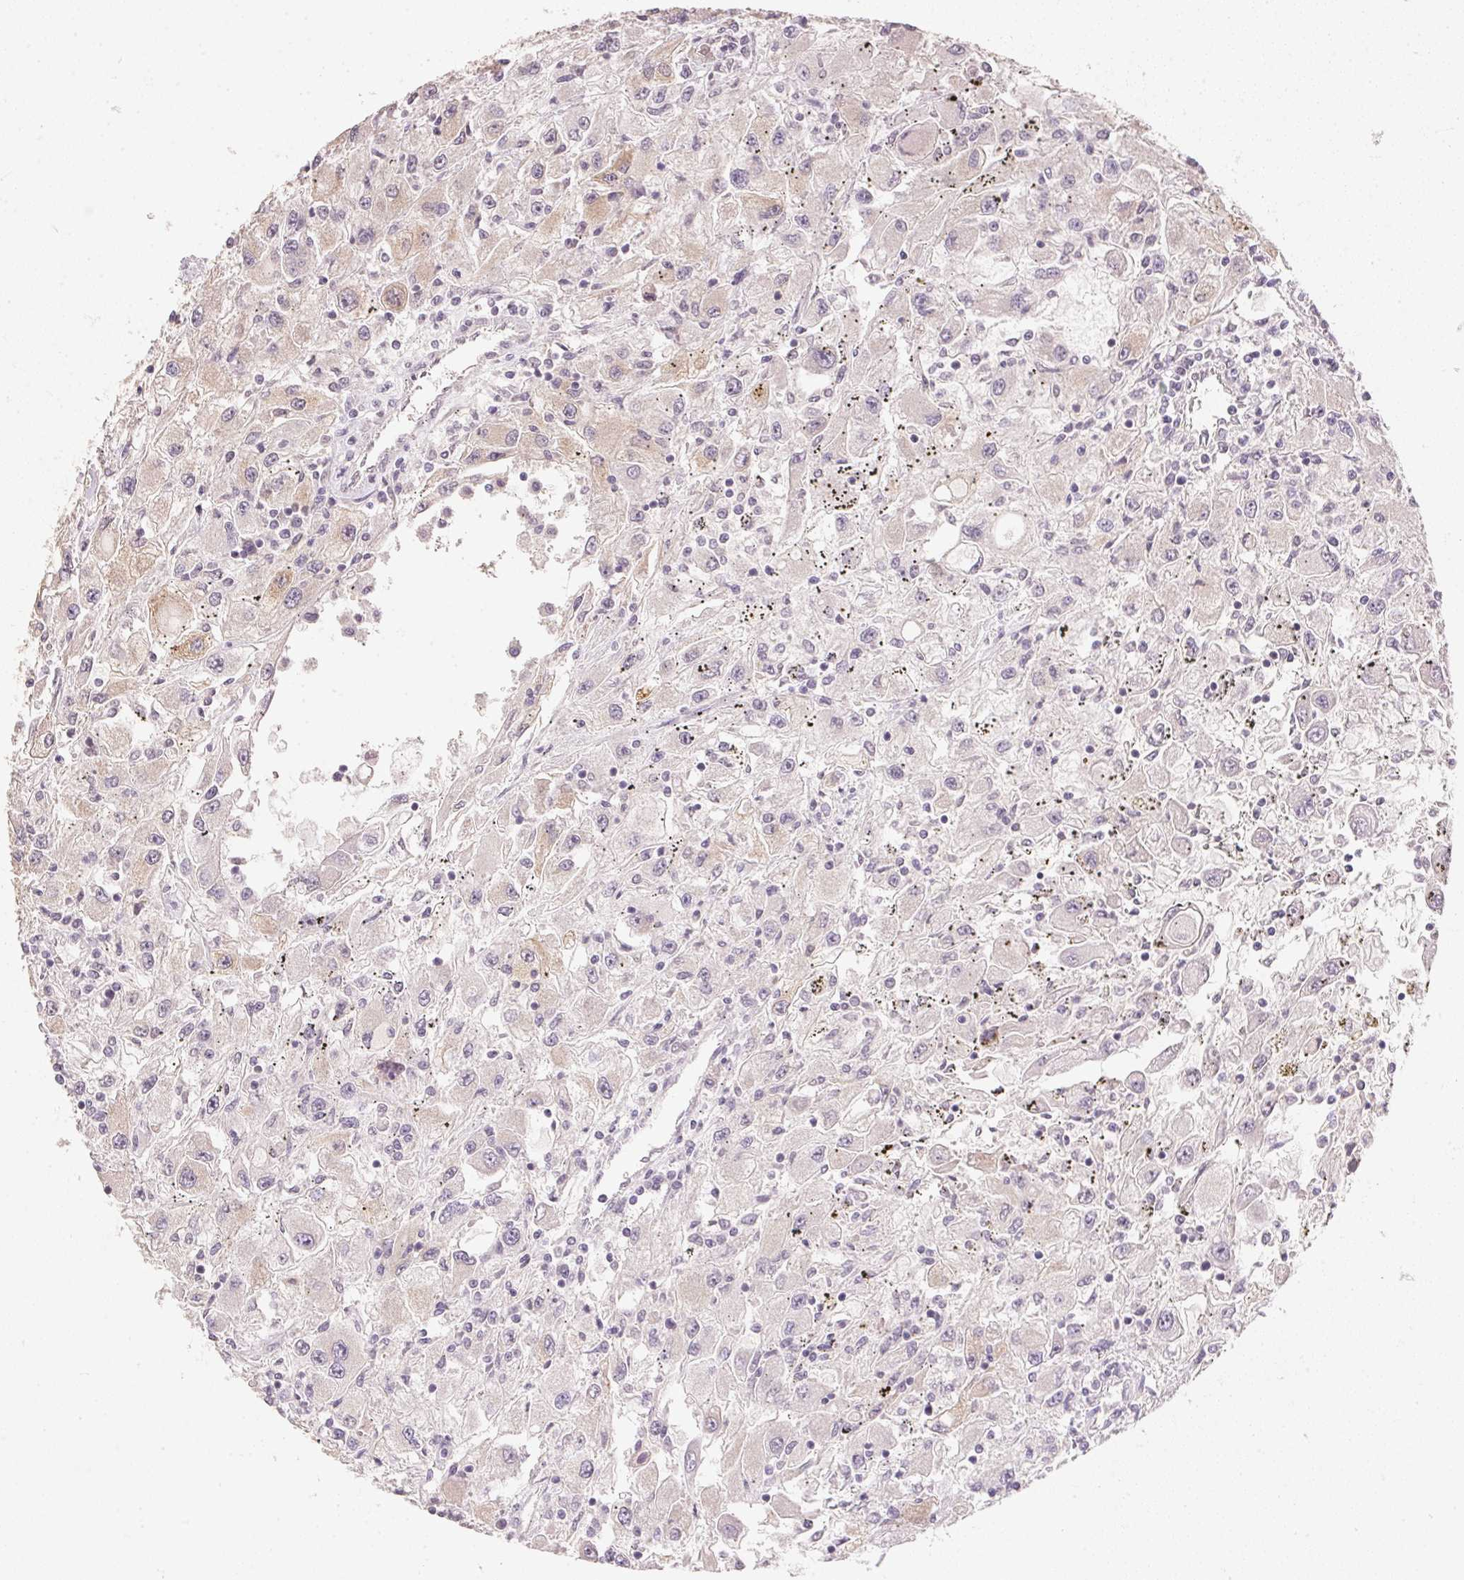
{"staining": {"intensity": "weak", "quantity": "<25%", "location": "cytoplasmic/membranous"}, "tissue": "renal cancer", "cell_type": "Tumor cells", "image_type": "cancer", "snomed": [{"axis": "morphology", "description": "Adenocarcinoma, NOS"}, {"axis": "topography", "description": "Kidney"}], "caption": "Tumor cells are negative for brown protein staining in renal adenocarcinoma.", "gene": "DHCR24", "patient": {"sex": "female", "age": 67}}